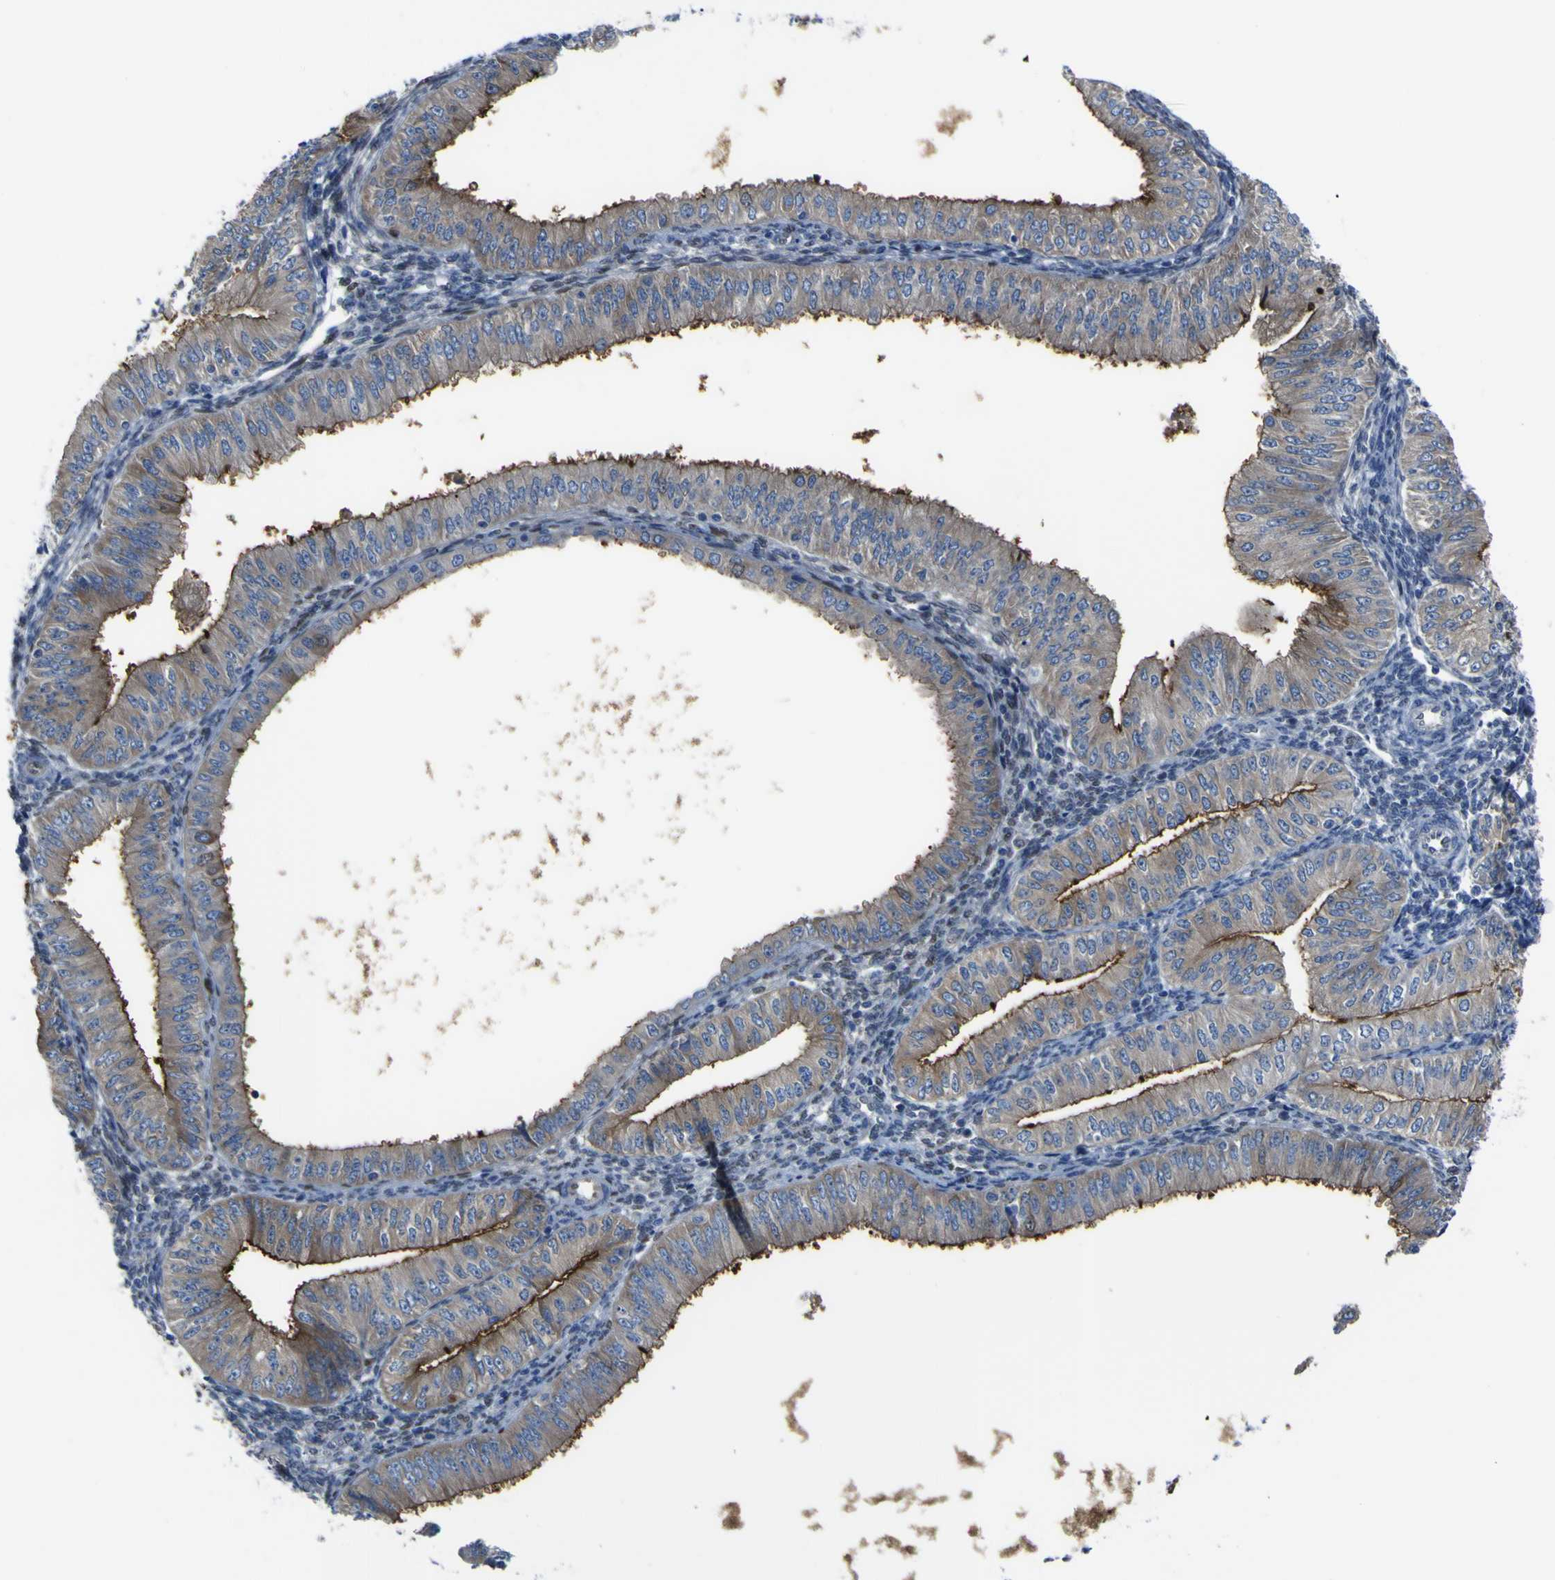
{"staining": {"intensity": "moderate", "quantity": ">75%", "location": "cytoplasmic/membranous"}, "tissue": "endometrial cancer", "cell_type": "Tumor cells", "image_type": "cancer", "snomed": [{"axis": "morphology", "description": "Normal tissue, NOS"}, {"axis": "morphology", "description": "Adenocarcinoma, NOS"}, {"axis": "topography", "description": "Endometrium"}], "caption": "Human endometrial cancer (adenocarcinoma) stained with a protein marker demonstrates moderate staining in tumor cells.", "gene": "LRRN1", "patient": {"sex": "female", "age": 53}}